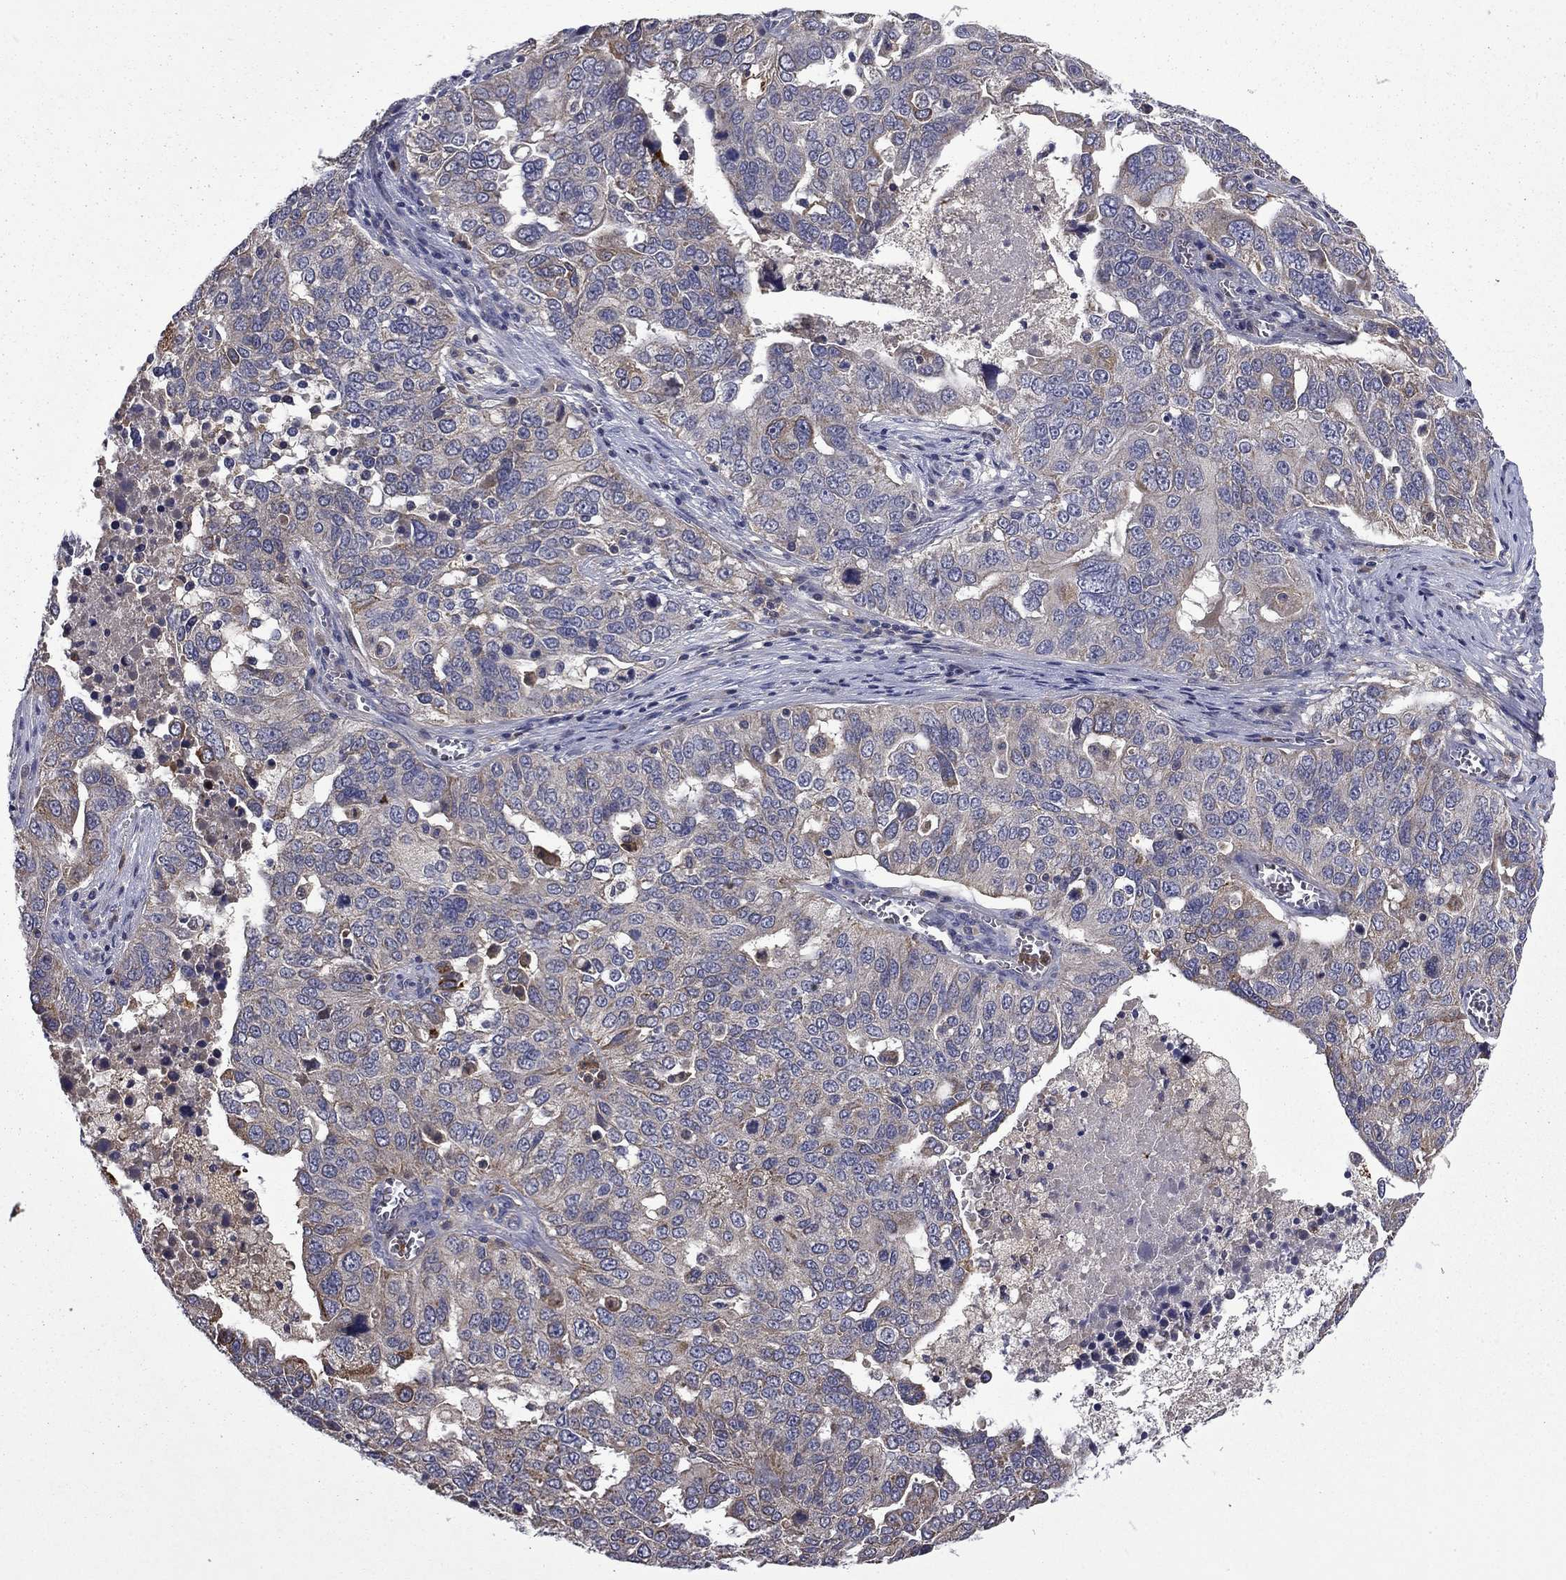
{"staining": {"intensity": "moderate", "quantity": "<25%", "location": "cytoplasmic/membranous"}, "tissue": "ovarian cancer", "cell_type": "Tumor cells", "image_type": "cancer", "snomed": [{"axis": "morphology", "description": "Carcinoma, endometroid"}, {"axis": "topography", "description": "Soft tissue"}, {"axis": "topography", "description": "Ovary"}], "caption": "An immunohistochemistry histopathology image of tumor tissue is shown. Protein staining in brown highlights moderate cytoplasmic/membranous positivity in ovarian cancer within tumor cells.", "gene": "CEACAM7", "patient": {"sex": "female", "age": 52}}